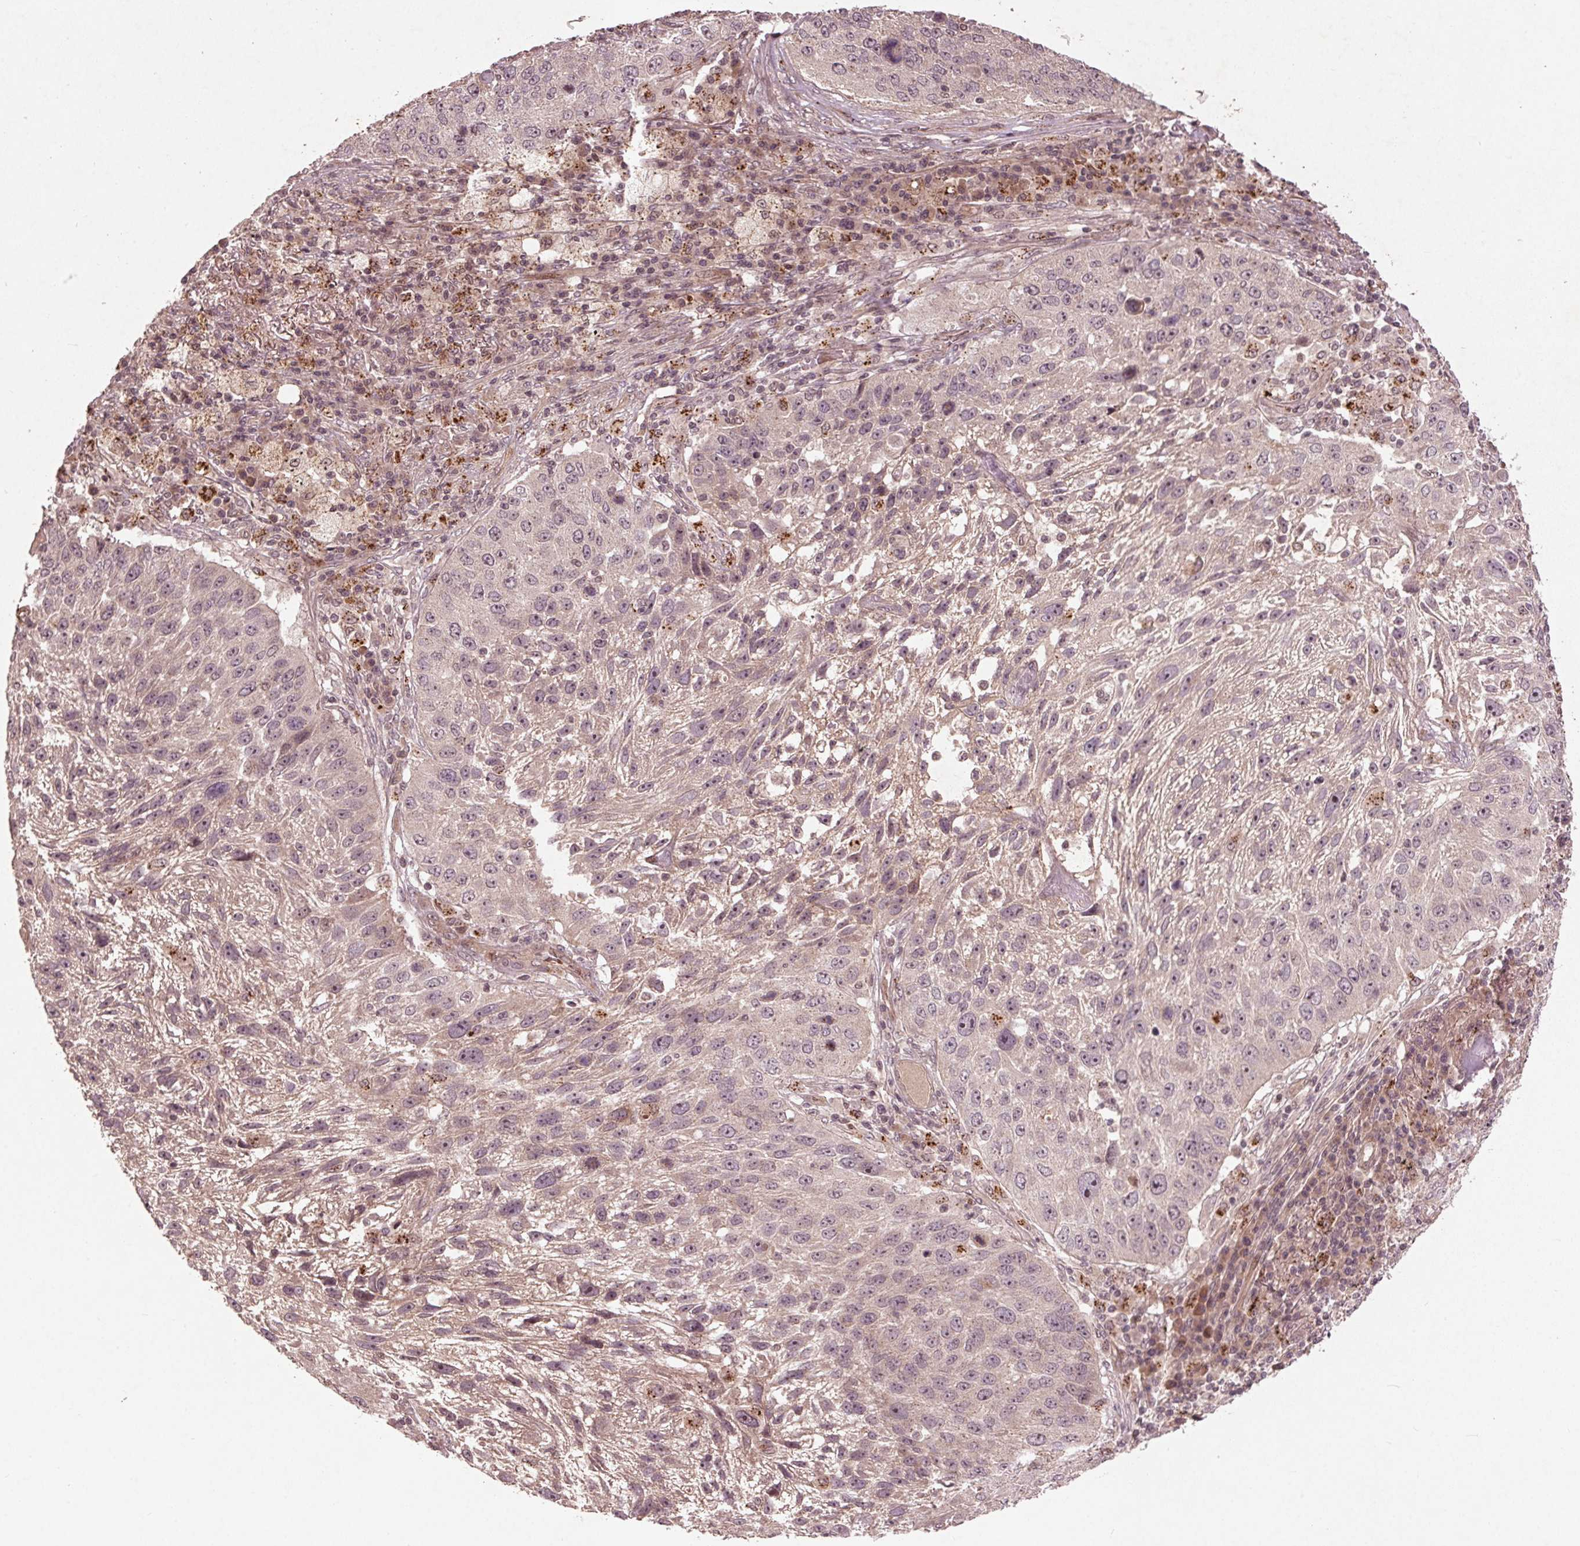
{"staining": {"intensity": "negative", "quantity": "none", "location": "none"}, "tissue": "lung cancer", "cell_type": "Tumor cells", "image_type": "cancer", "snomed": [{"axis": "morphology", "description": "Normal morphology"}, {"axis": "morphology", "description": "Squamous cell carcinoma, NOS"}, {"axis": "topography", "description": "Lymph node"}, {"axis": "topography", "description": "Lung"}], "caption": "High power microscopy photomicrograph of an immunohistochemistry (IHC) histopathology image of squamous cell carcinoma (lung), revealing no significant positivity in tumor cells.", "gene": "CDKL4", "patient": {"sex": "male", "age": 67}}